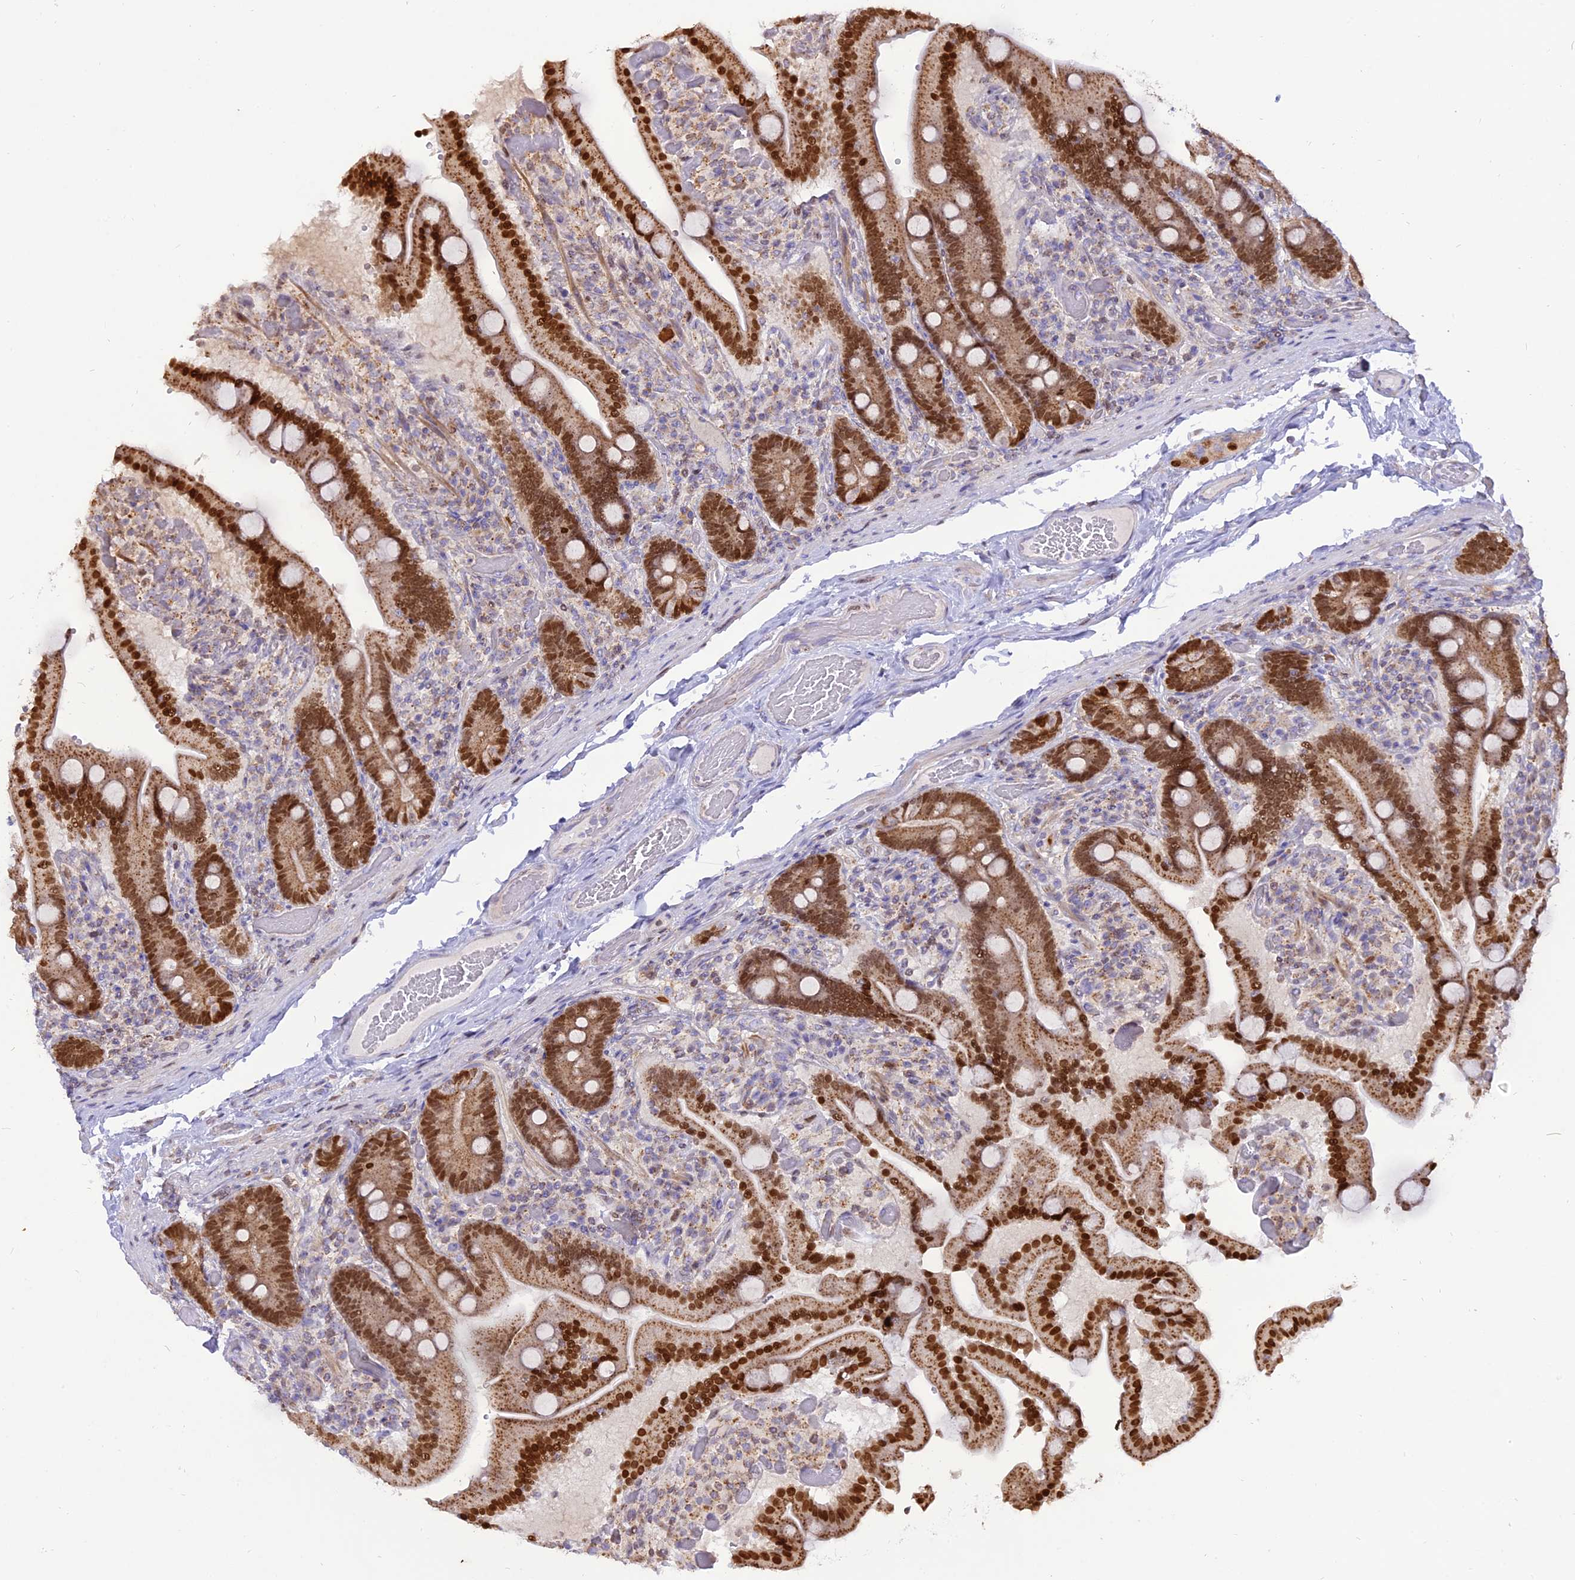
{"staining": {"intensity": "strong", "quantity": ">75%", "location": "nuclear"}, "tissue": "duodenum", "cell_type": "Glandular cells", "image_type": "normal", "snomed": [{"axis": "morphology", "description": "Normal tissue, NOS"}, {"axis": "topography", "description": "Duodenum"}], "caption": "This histopathology image reveals immunohistochemistry (IHC) staining of normal human duodenum, with high strong nuclear staining in about >75% of glandular cells.", "gene": "CENPV", "patient": {"sex": "female", "age": 62}}